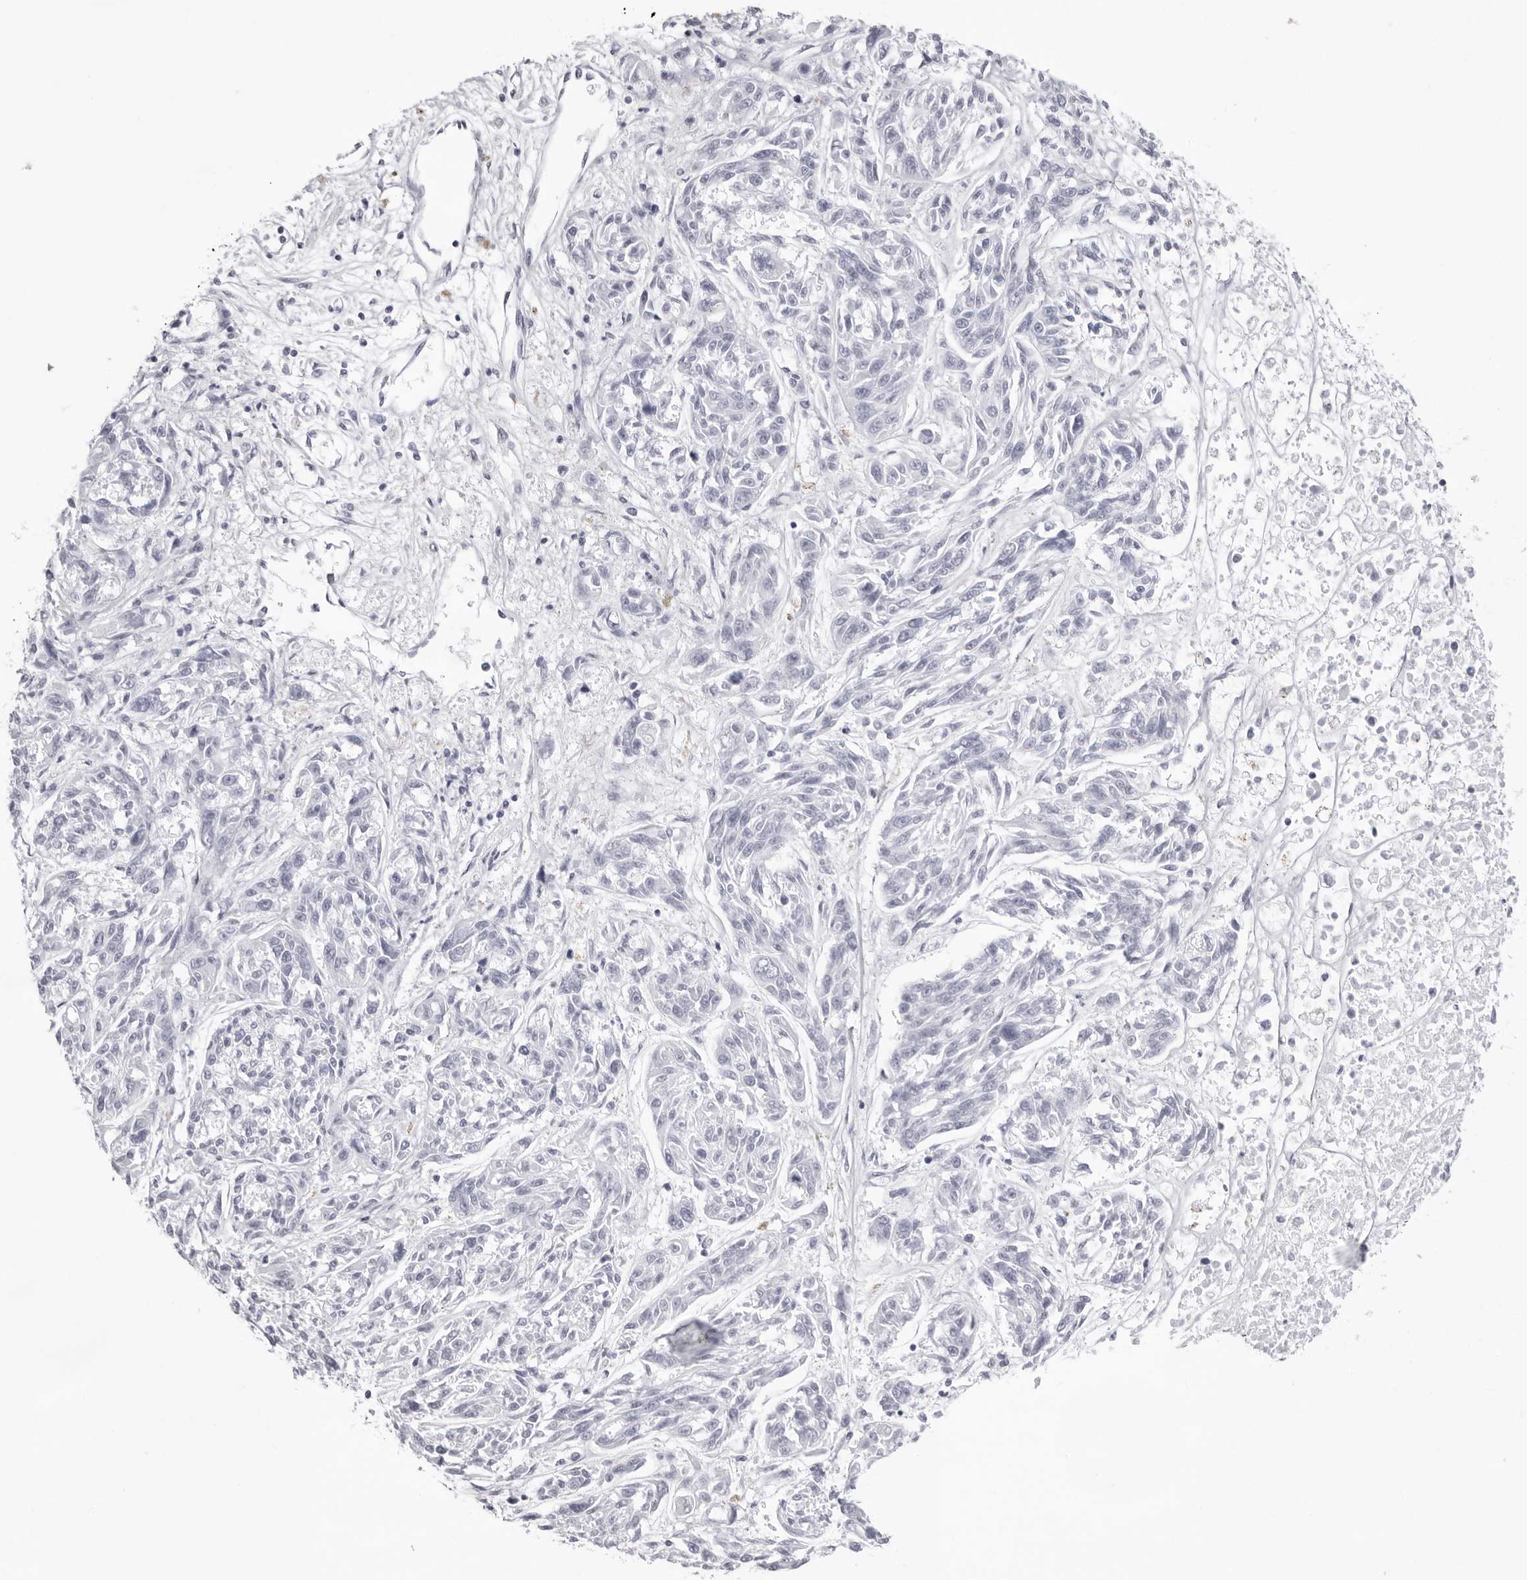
{"staining": {"intensity": "negative", "quantity": "none", "location": "none"}, "tissue": "melanoma", "cell_type": "Tumor cells", "image_type": "cancer", "snomed": [{"axis": "morphology", "description": "Malignant melanoma, NOS"}, {"axis": "topography", "description": "Skin"}], "caption": "The IHC photomicrograph has no significant expression in tumor cells of melanoma tissue.", "gene": "INSL3", "patient": {"sex": "male", "age": 53}}